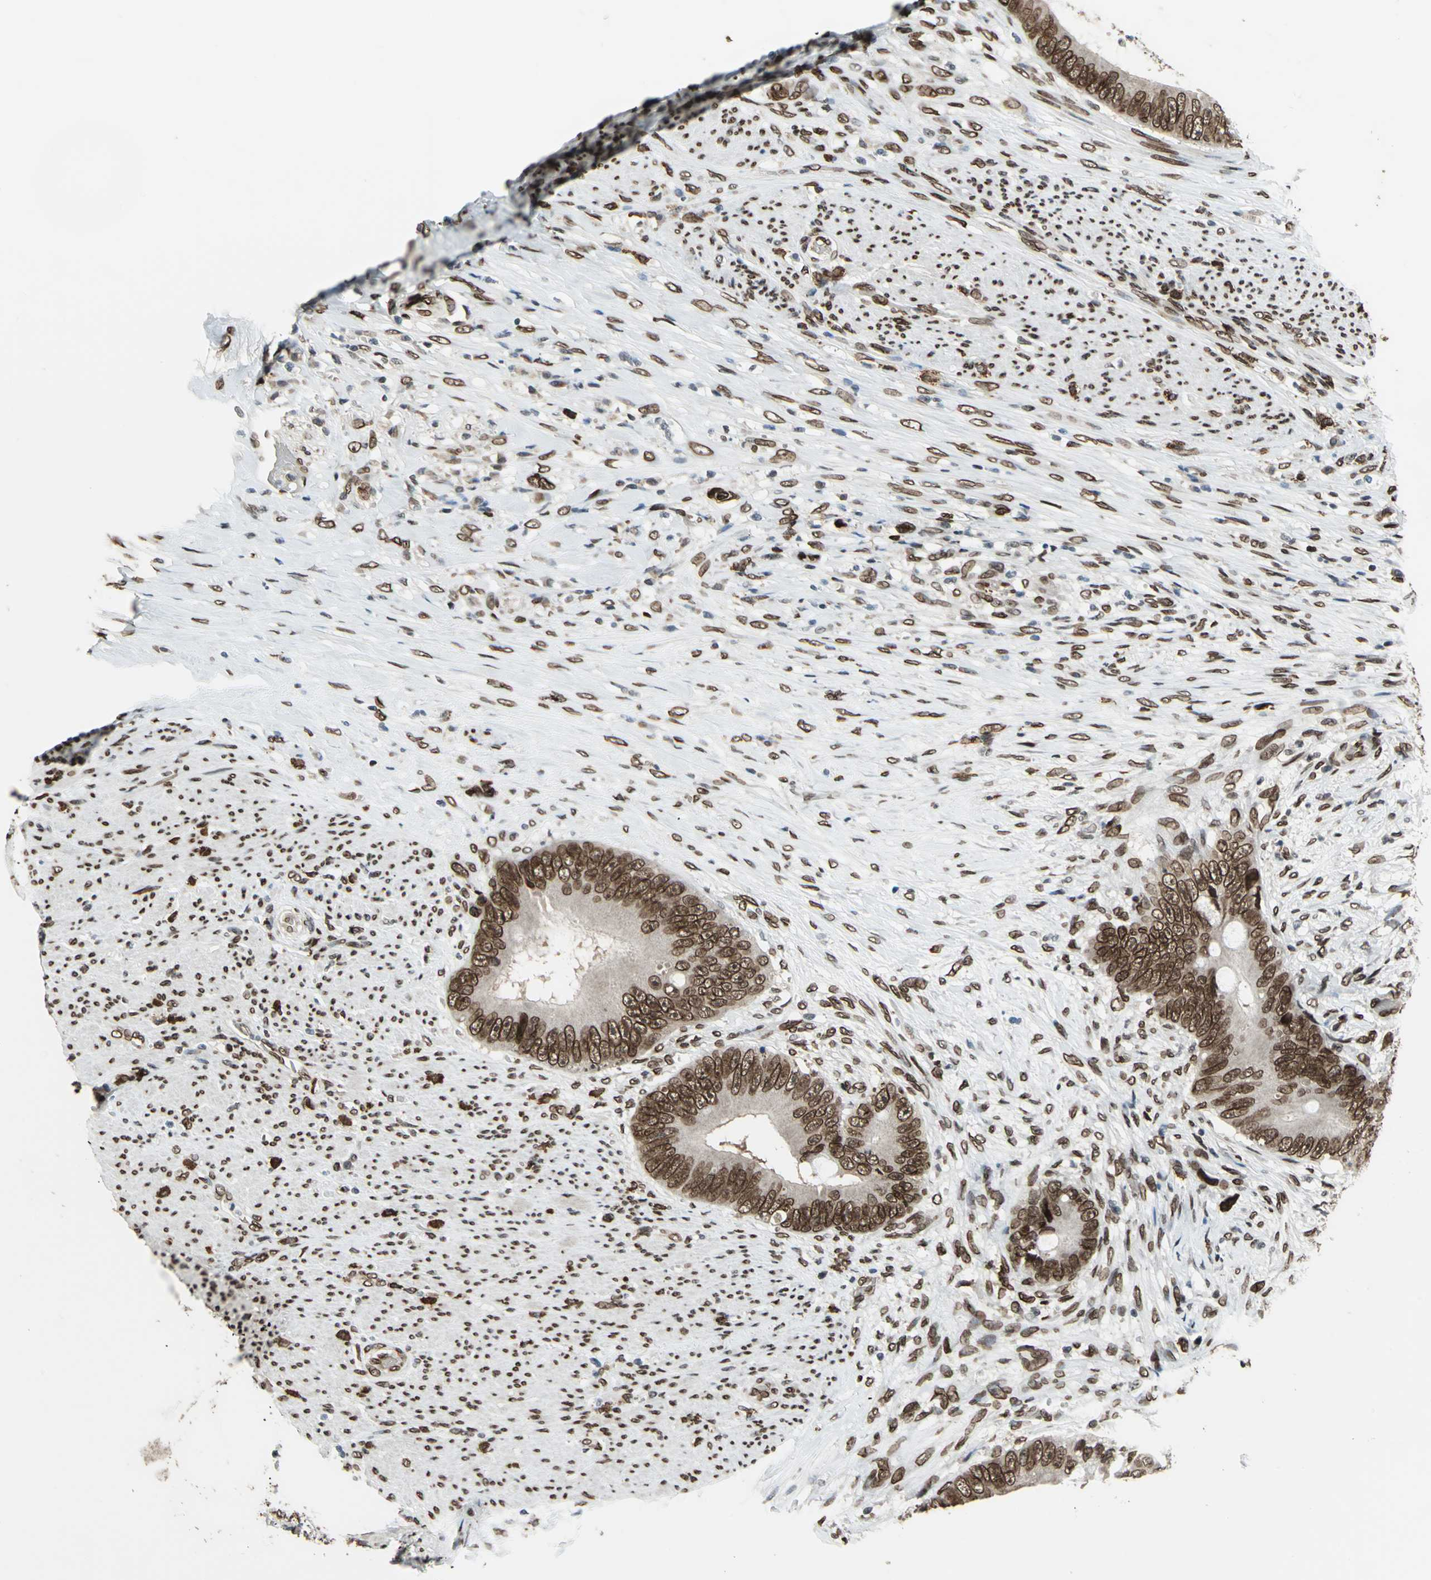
{"staining": {"intensity": "strong", "quantity": ">75%", "location": "cytoplasmic/membranous,nuclear"}, "tissue": "colorectal cancer", "cell_type": "Tumor cells", "image_type": "cancer", "snomed": [{"axis": "morphology", "description": "Adenocarcinoma, NOS"}, {"axis": "topography", "description": "Rectum"}], "caption": "Brown immunohistochemical staining in colorectal adenocarcinoma displays strong cytoplasmic/membranous and nuclear expression in approximately >75% of tumor cells. The protein is shown in brown color, while the nuclei are stained blue.", "gene": "ISY1", "patient": {"sex": "female", "age": 77}}